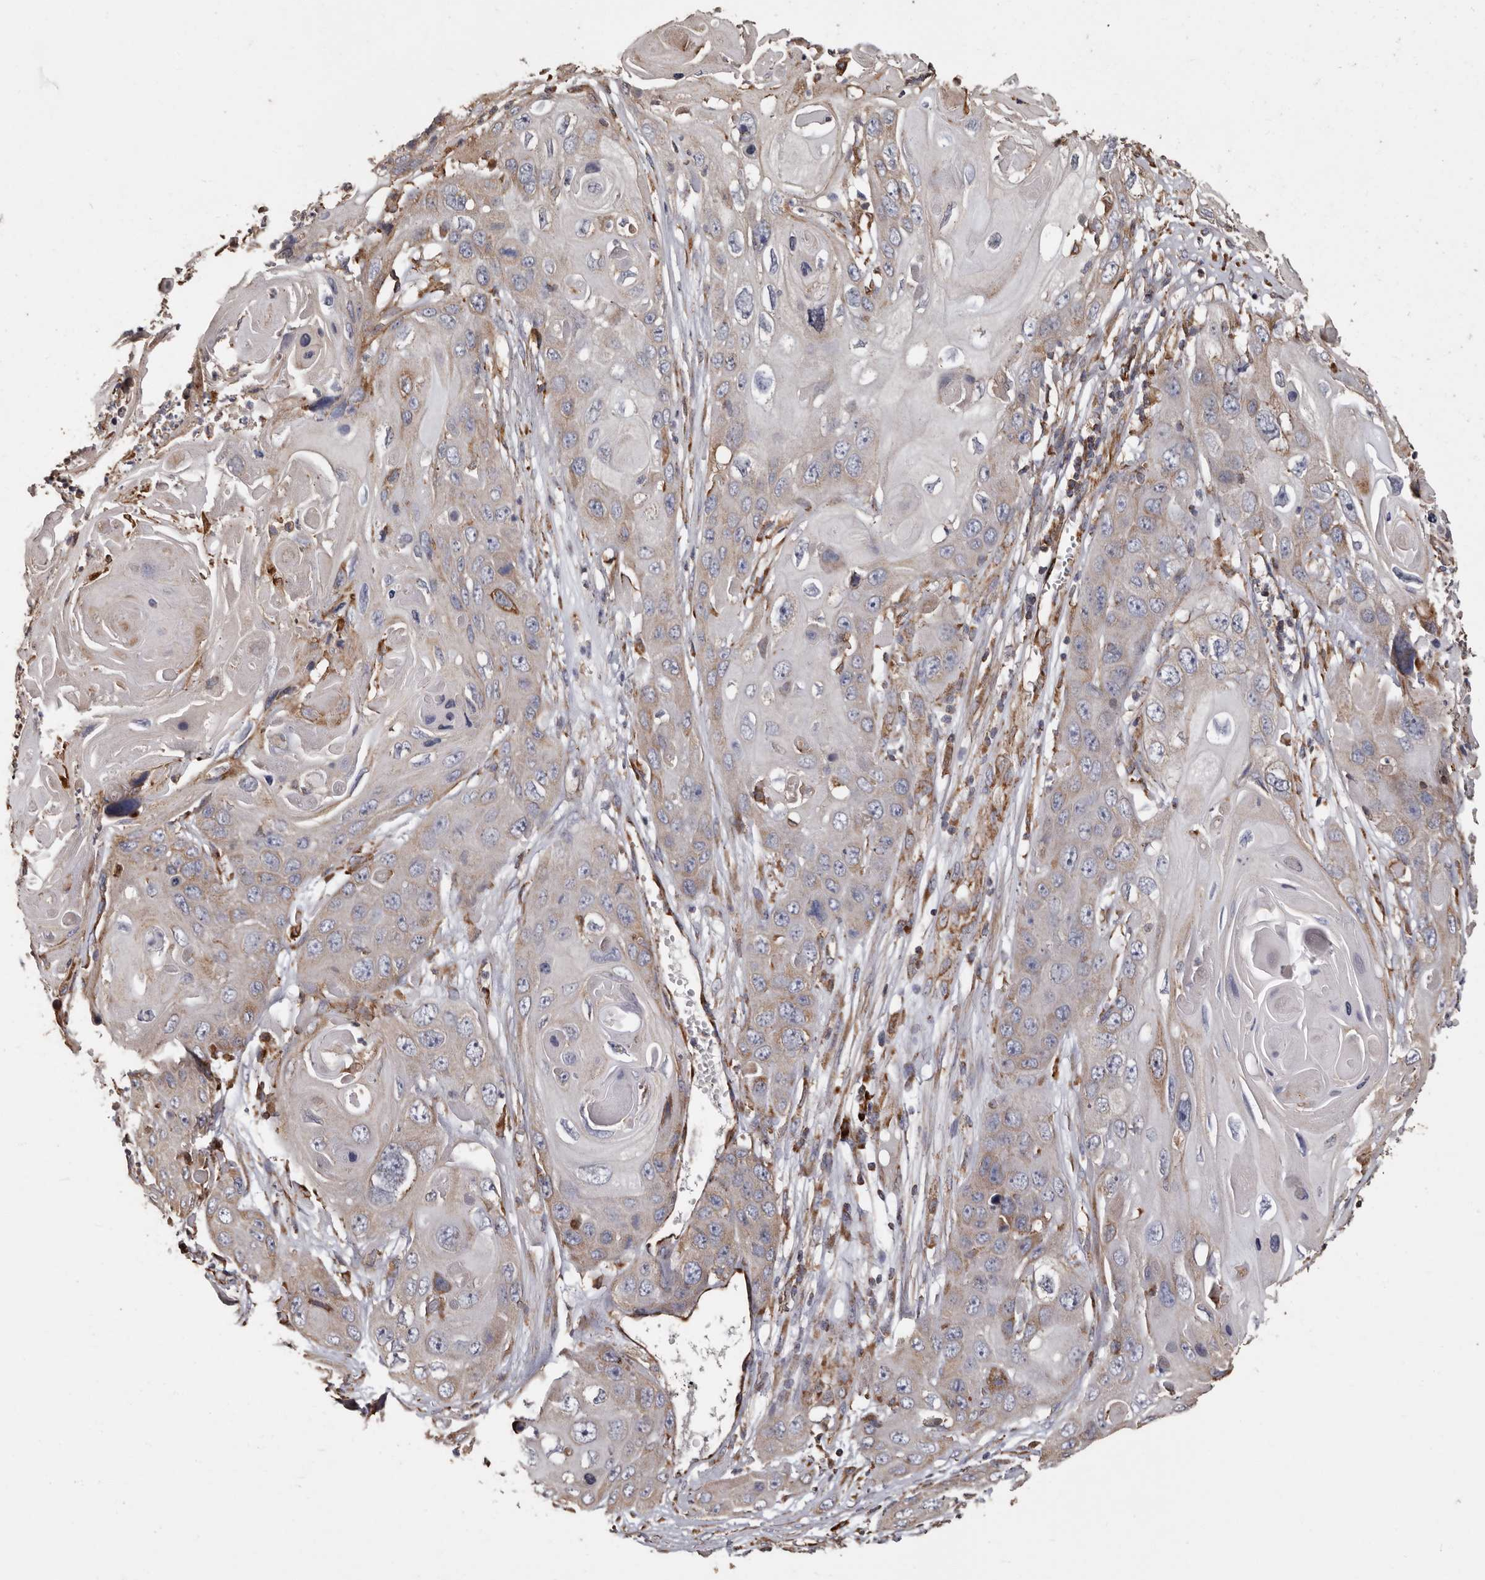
{"staining": {"intensity": "moderate", "quantity": "25%-75%", "location": "cytoplasmic/membranous"}, "tissue": "skin cancer", "cell_type": "Tumor cells", "image_type": "cancer", "snomed": [{"axis": "morphology", "description": "Squamous cell carcinoma, NOS"}, {"axis": "topography", "description": "Skin"}], "caption": "Brown immunohistochemical staining in skin squamous cell carcinoma demonstrates moderate cytoplasmic/membranous staining in approximately 25%-75% of tumor cells. (IHC, brightfield microscopy, high magnification).", "gene": "OSGIN2", "patient": {"sex": "male", "age": 55}}